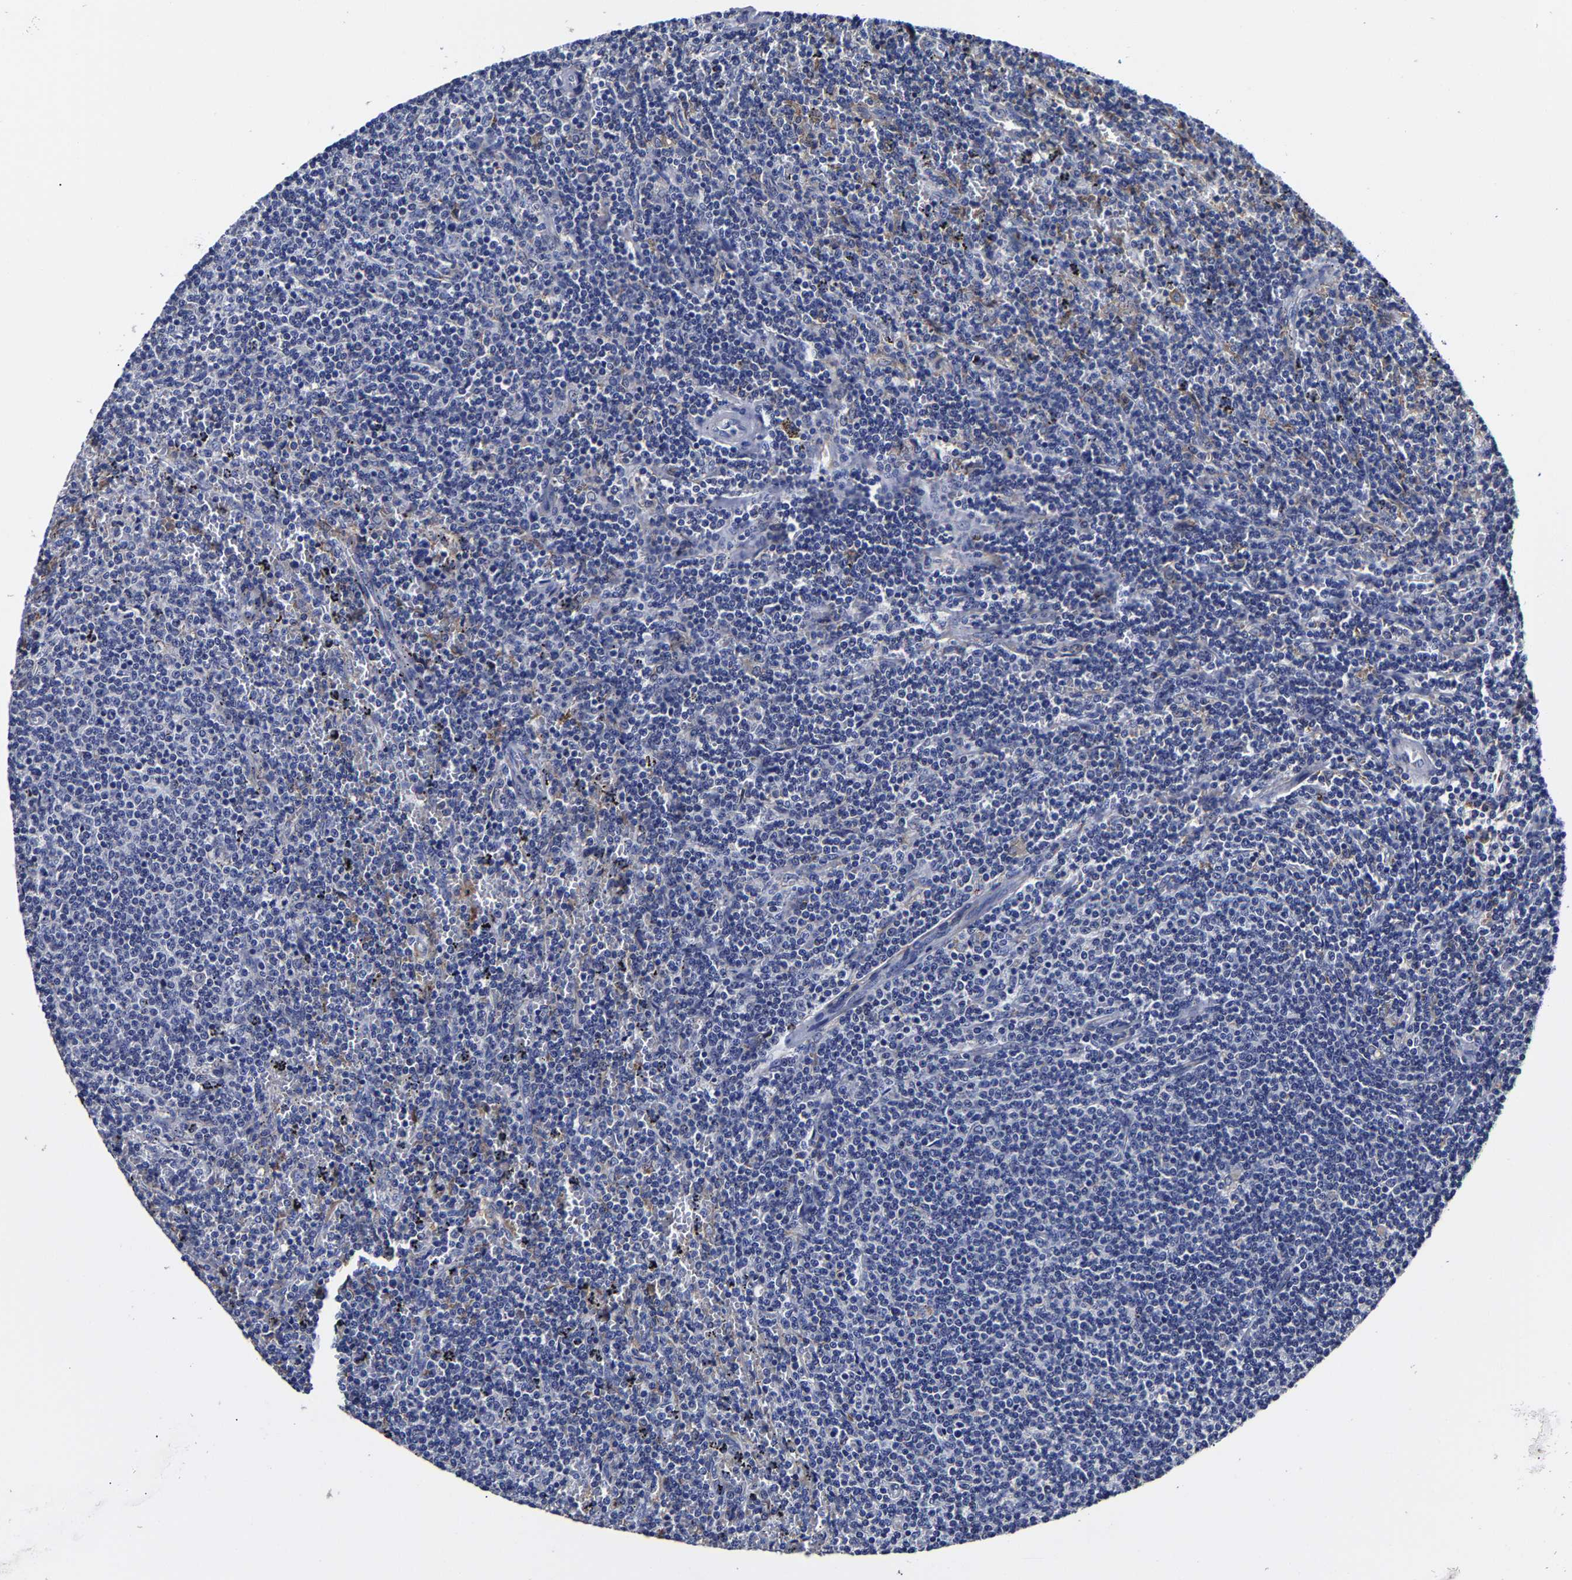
{"staining": {"intensity": "negative", "quantity": "none", "location": "none"}, "tissue": "lymphoma", "cell_type": "Tumor cells", "image_type": "cancer", "snomed": [{"axis": "morphology", "description": "Malignant lymphoma, non-Hodgkin's type, Low grade"}, {"axis": "topography", "description": "Spleen"}], "caption": "This is an IHC micrograph of lymphoma. There is no expression in tumor cells.", "gene": "AASS", "patient": {"sex": "female", "age": 50}}